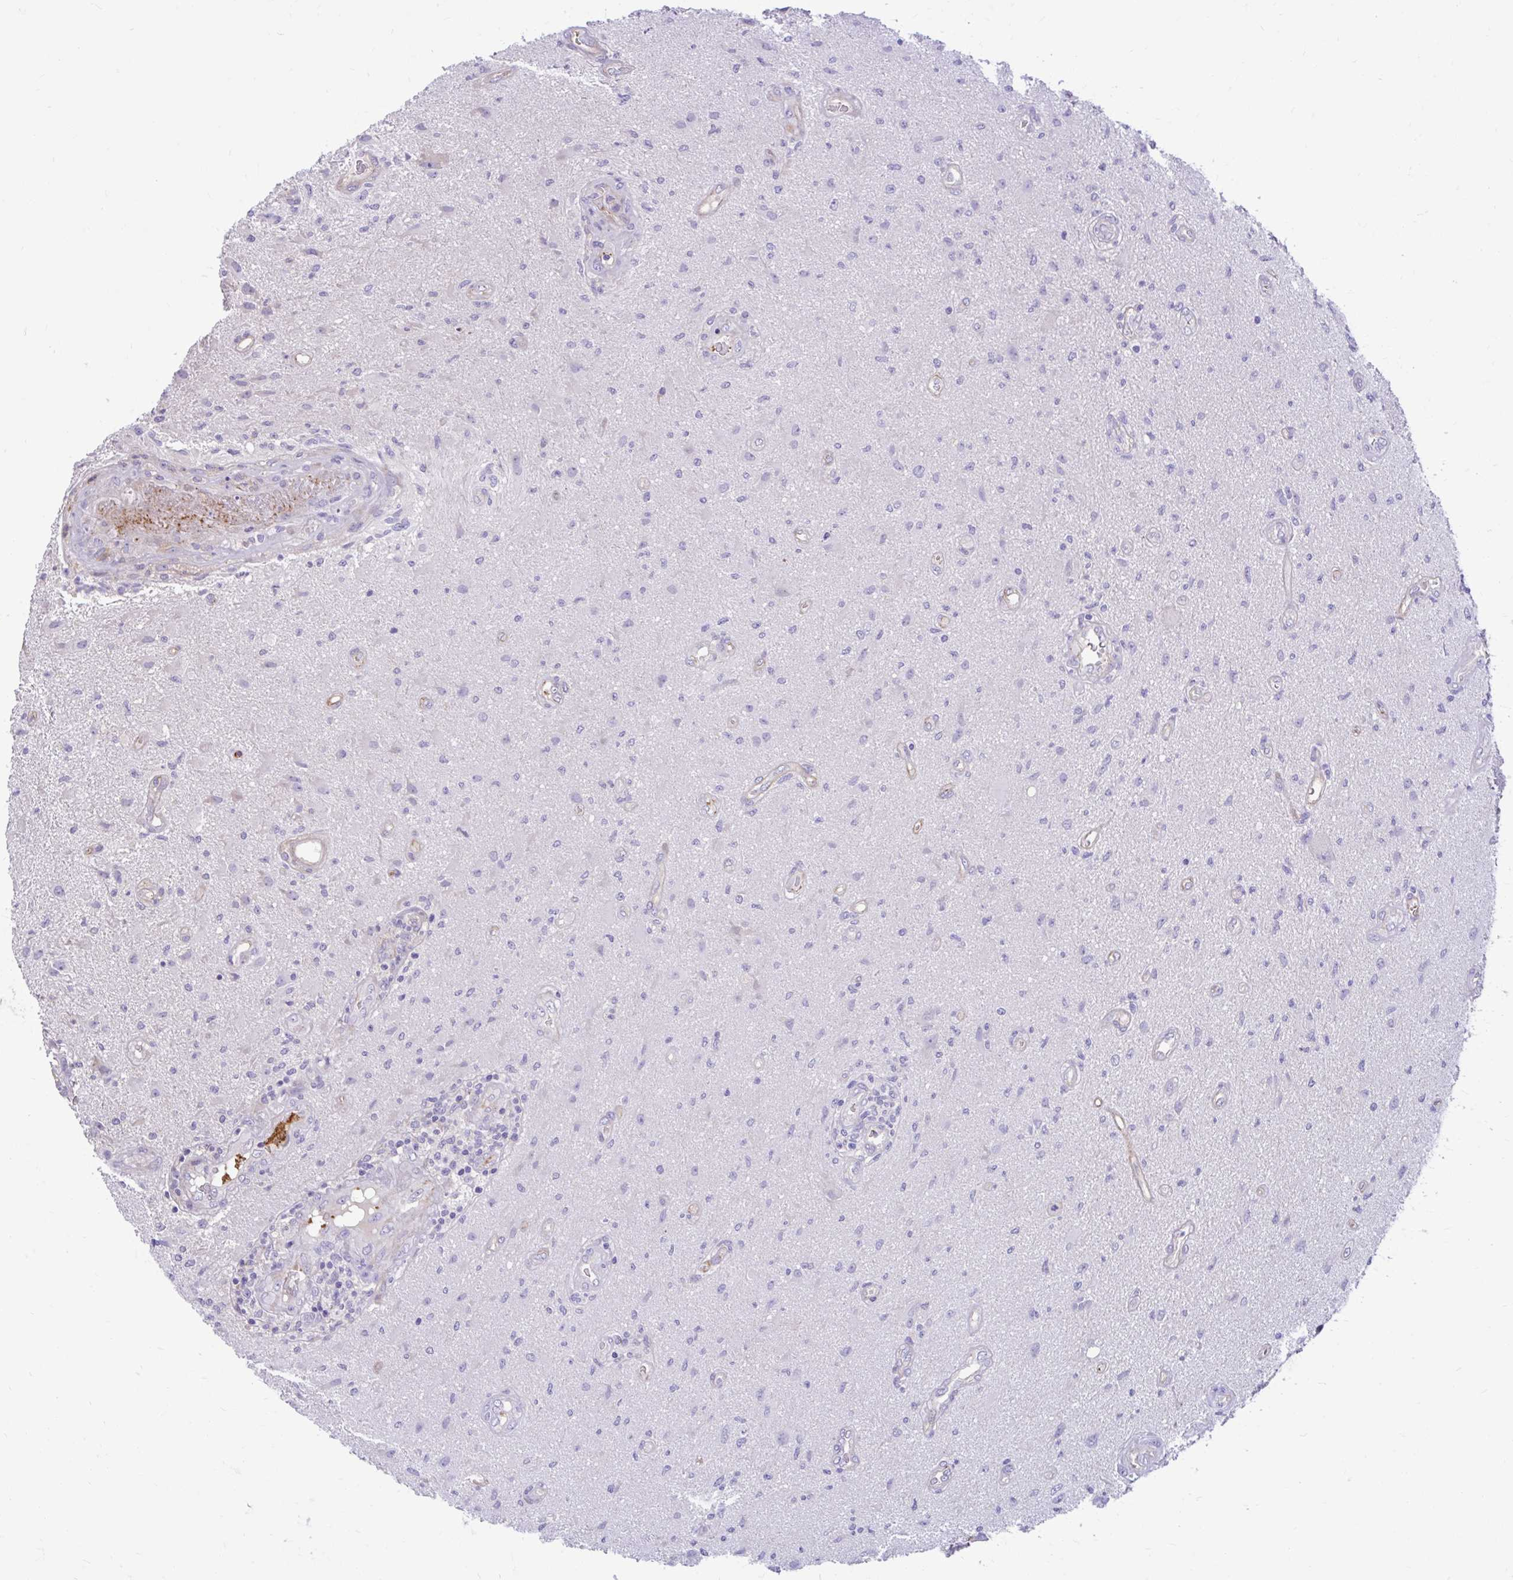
{"staining": {"intensity": "negative", "quantity": "none", "location": "none"}, "tissue": "glioma", "cell_type": "Tumor cells", "image_type": "cancer", "snomed": [{"axis": "morphology", "description": "Glioma, malignant, High grade"}, {"axis": "topography", "description": "Brain"}], "caption": "Immunohistochemistry of glioma displays no expression in tumor cells.", "gene": "ESPNL", "patient": {"sex": "male", "age": 67}}